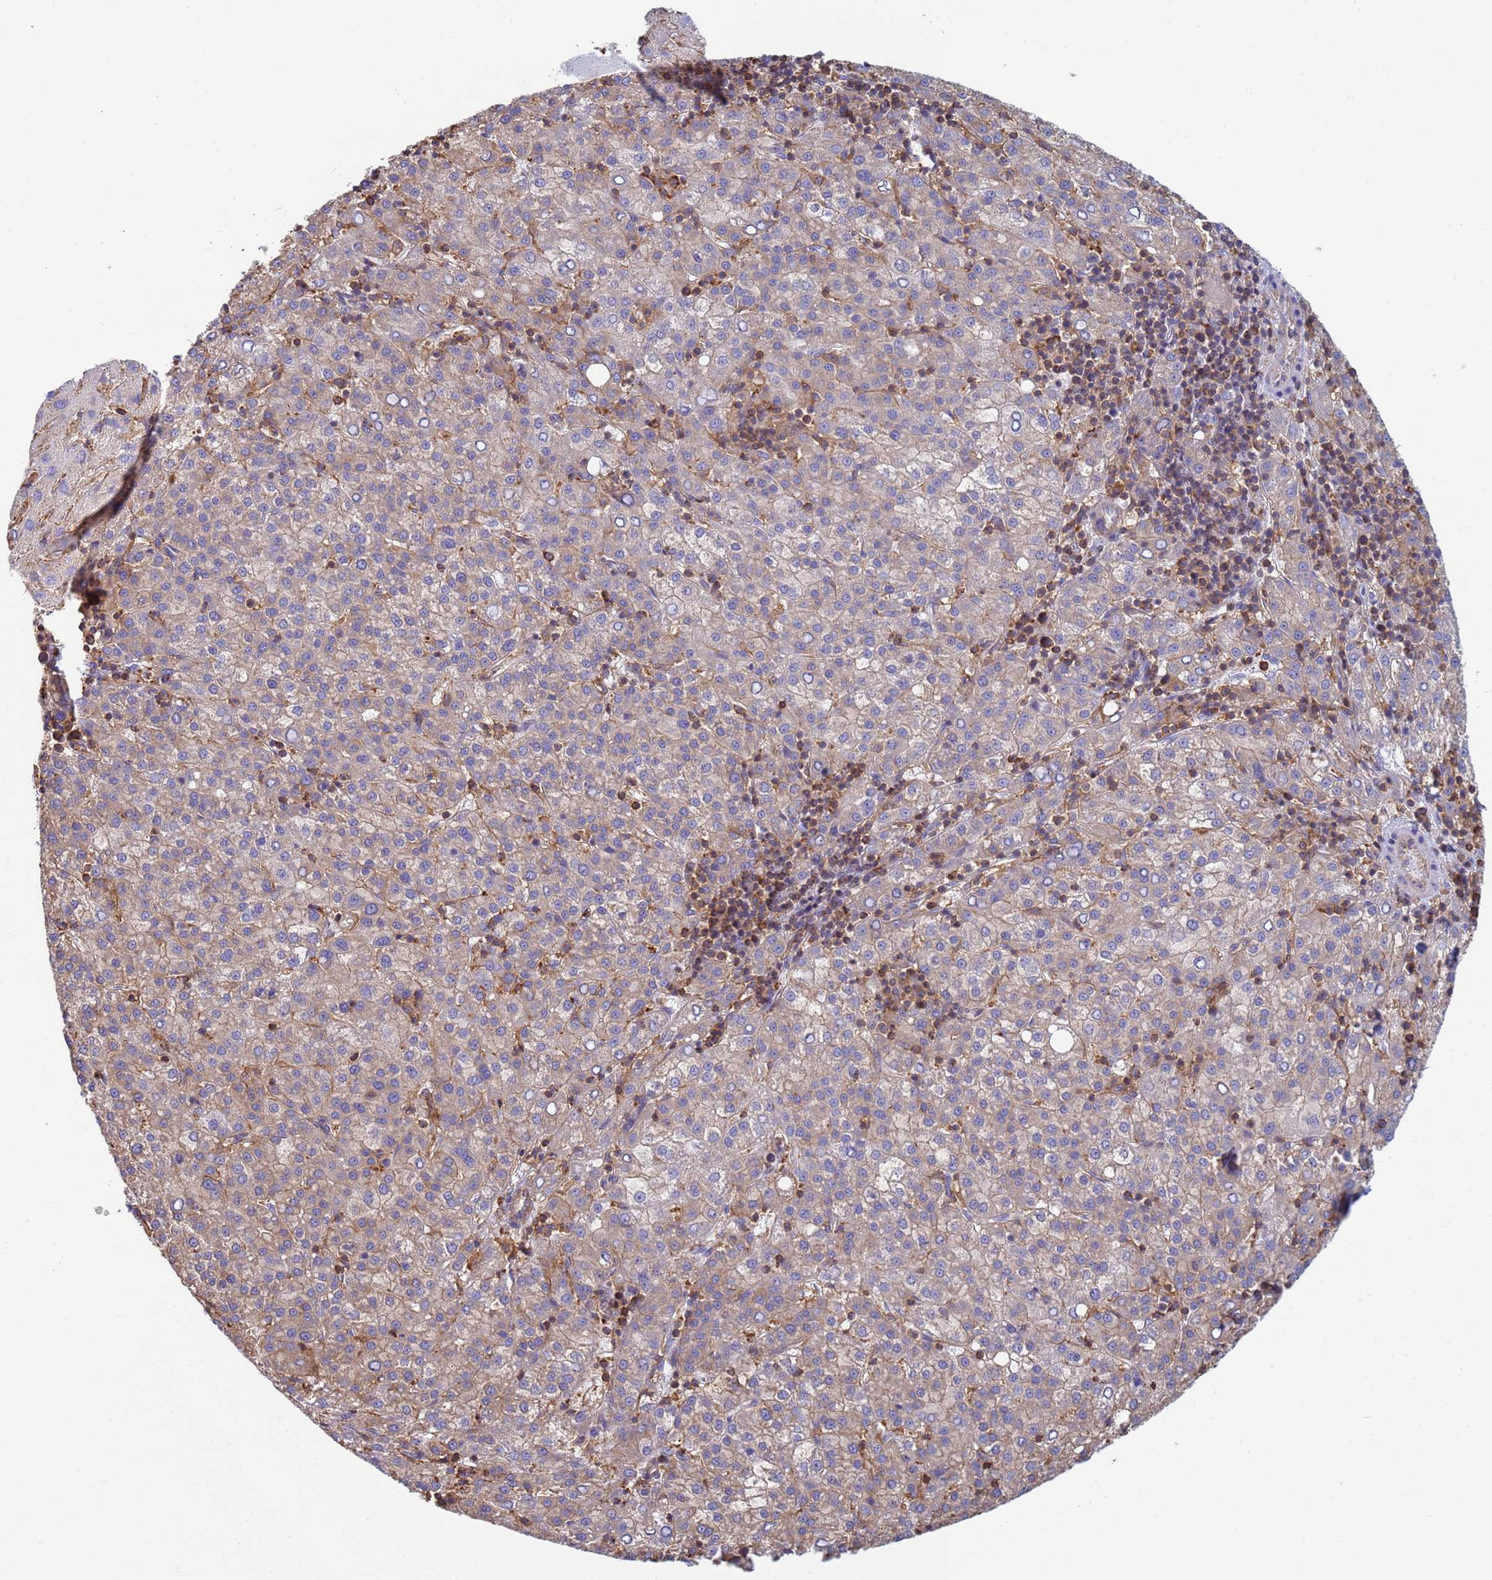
{"staining": {"intensity": "weak", "quantity": ">75%", "location": "cytoplasmic/membranous"}, "tissue": "liver cancer", "cell_type": "Tumor cells", "image_type": "cancer", "snomed": [{"axis": "morphology", "description": "Carcinoma, Hepatocellular, NOS"}, {"axis": "topography", "description": "Liver"}], "caption": "Liver hepatocellular carcinoma stained with a brown dye reveals weak cytoplasmic/membranous positive expression in about >75% of tumor cells.", "gene": "ZNG1B", "patient": {"sex": "female", "age": 58}}